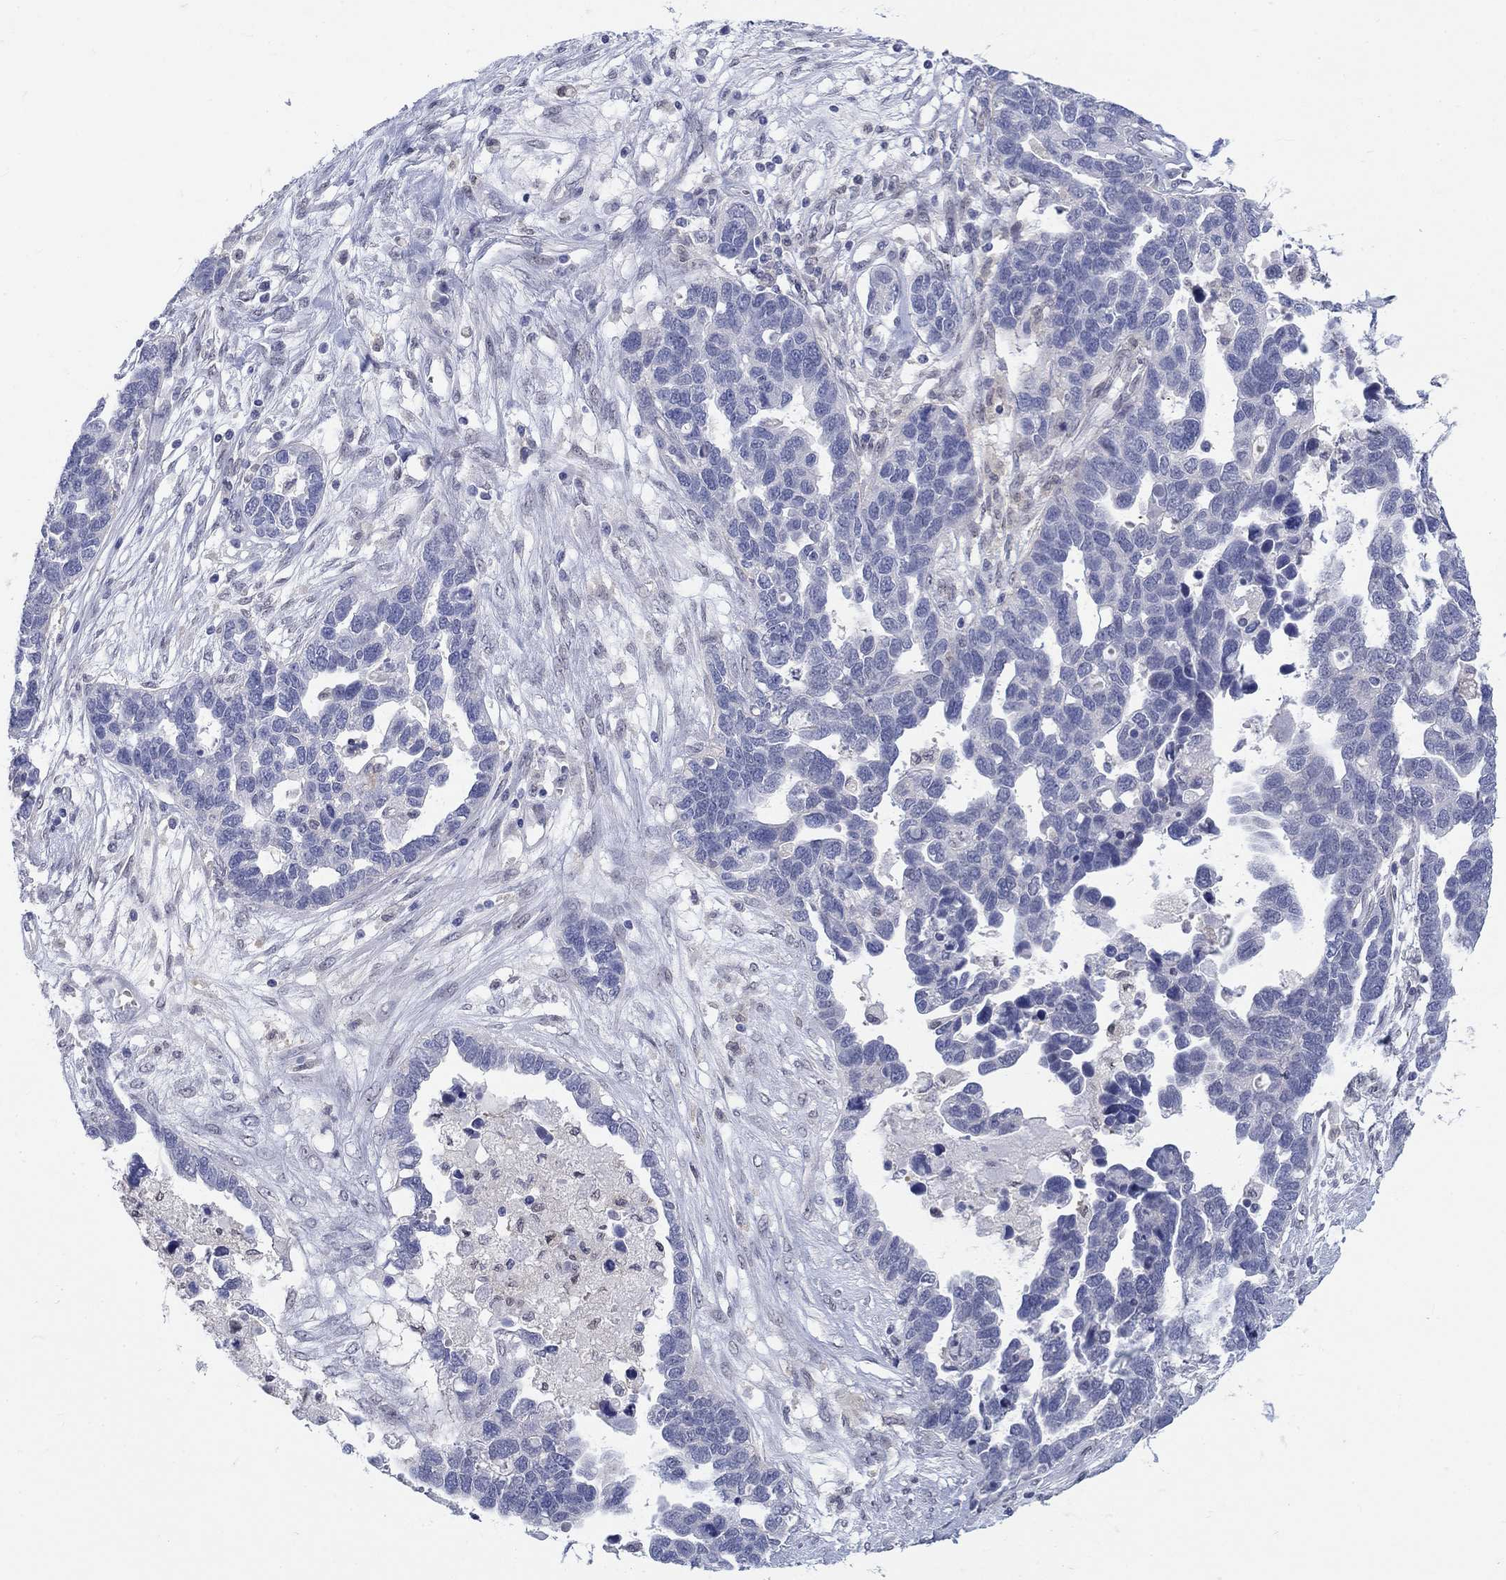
{"staining": {"intensity": "negative", "quantity": "none", "location": "none"}, "tissue": "ovarian cancer", "cell_type": "Tumor cells", "image_type": "cancer", "snomed": [{"axis": "morphology", "description": "Cystadenocarcinoma, serous, NOS"}, {"axis": "topography", "description": "Ovary"}], "caption": "IHC micrograph of human ovarian serous cystadenocarcinoma stained for a protein (brown), which reveals no staining in tumor cells.", "gene": "EGFLAM", "patient": {"sex": "female", "age": 54}}